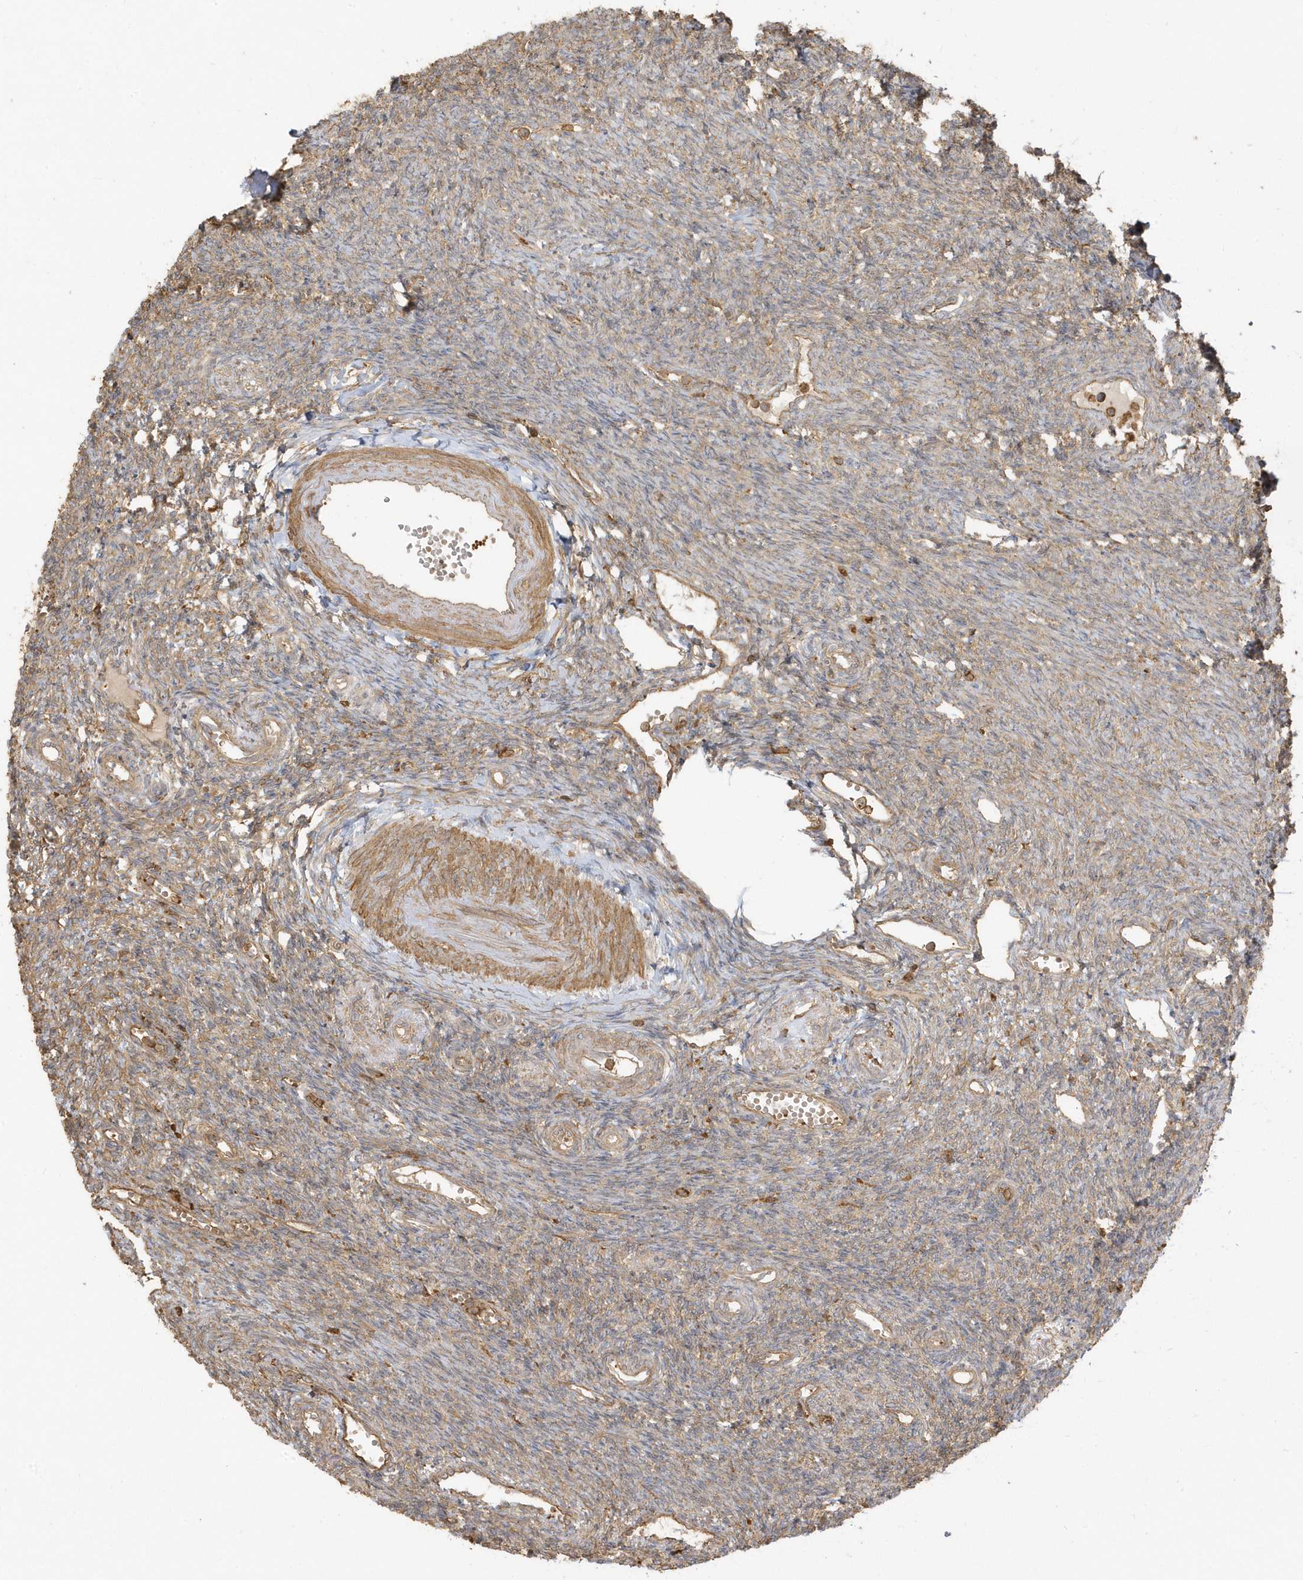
{"staining": {"intensity": "moderate", "quantity": ">75%", "location": "cytoplasmic/membranous"}, "tissue": "ovary", "cell_type": "Follicle cells", "image_type": "normal", "snomed": [{"axis": "morphology", "description": "Normal tissue, NOS"}, {"axis": "morphology", "description": "Cyst, NOS"}, {"axis": "topography", "description": "Ovary"}], "caption": "DAB (3,3'-diaminobenzidine) immunohistochemical staining of benign human ovary displays moderate cytoplasmic/membranous protein expression in about >75% of follicle cells.", "gene": "ZBTB8A", "patient": {"sex": "female", "age": 33}}